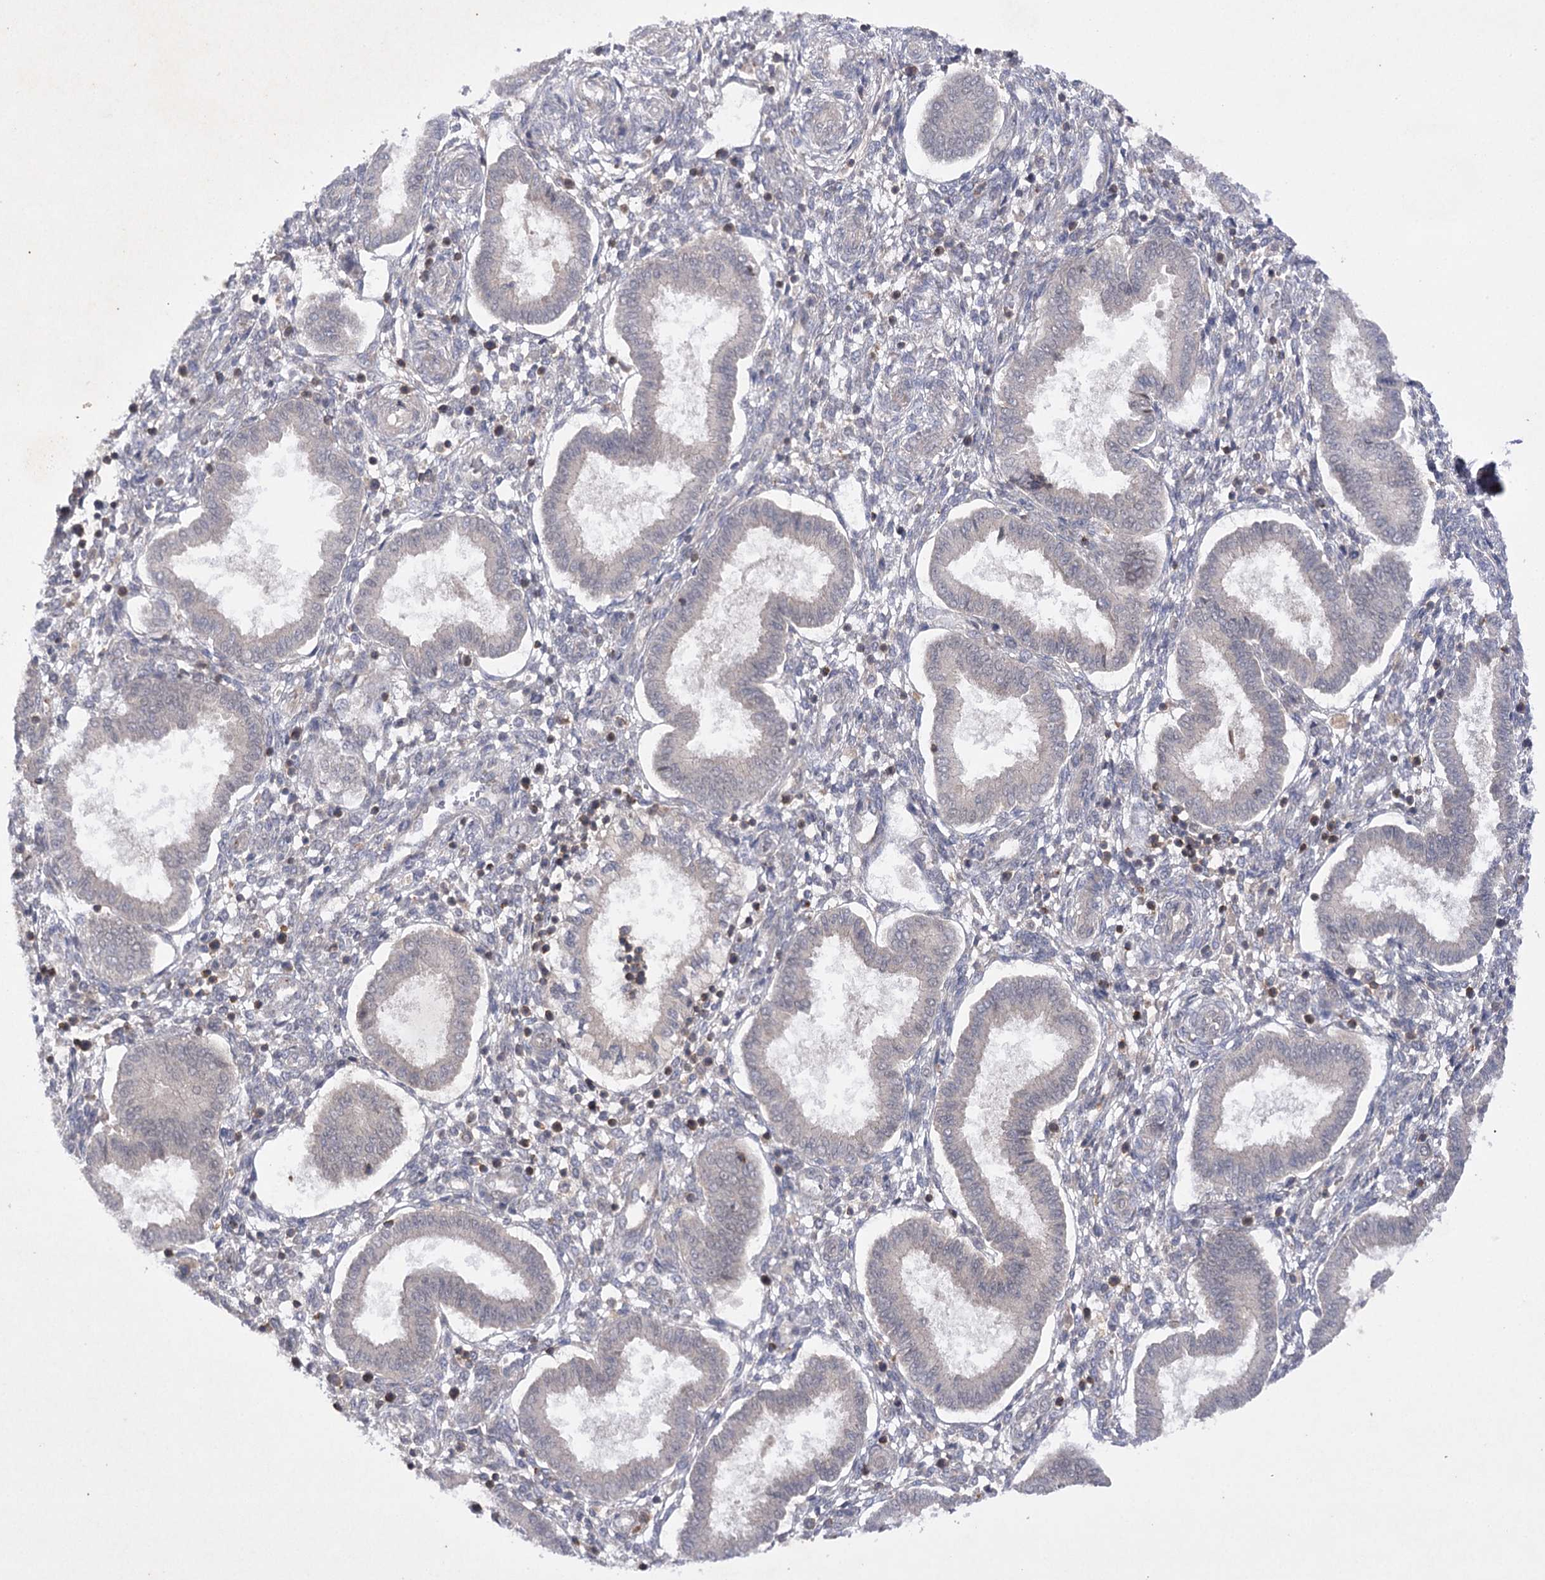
{"staining": {"intensity": "negative", "quantity": "none", "location": "none"}, "tissue": "endometrium", "cell_type": "Cells in endometrial stroma", "image_type": "normal", "snomed": [{"axis": "morphology", "description": "Normal tissue, NOS"}, {"axis": "topography", "description": "Endometrium"}], "caption": "Cells in endometrial stroma are negative for brown protein staining in benign endometrium. (Immunohistochemistry, brightfield microscopy, high magnification).", "gene": "BCR", "patient": {"sex": "female", "age": 24}}